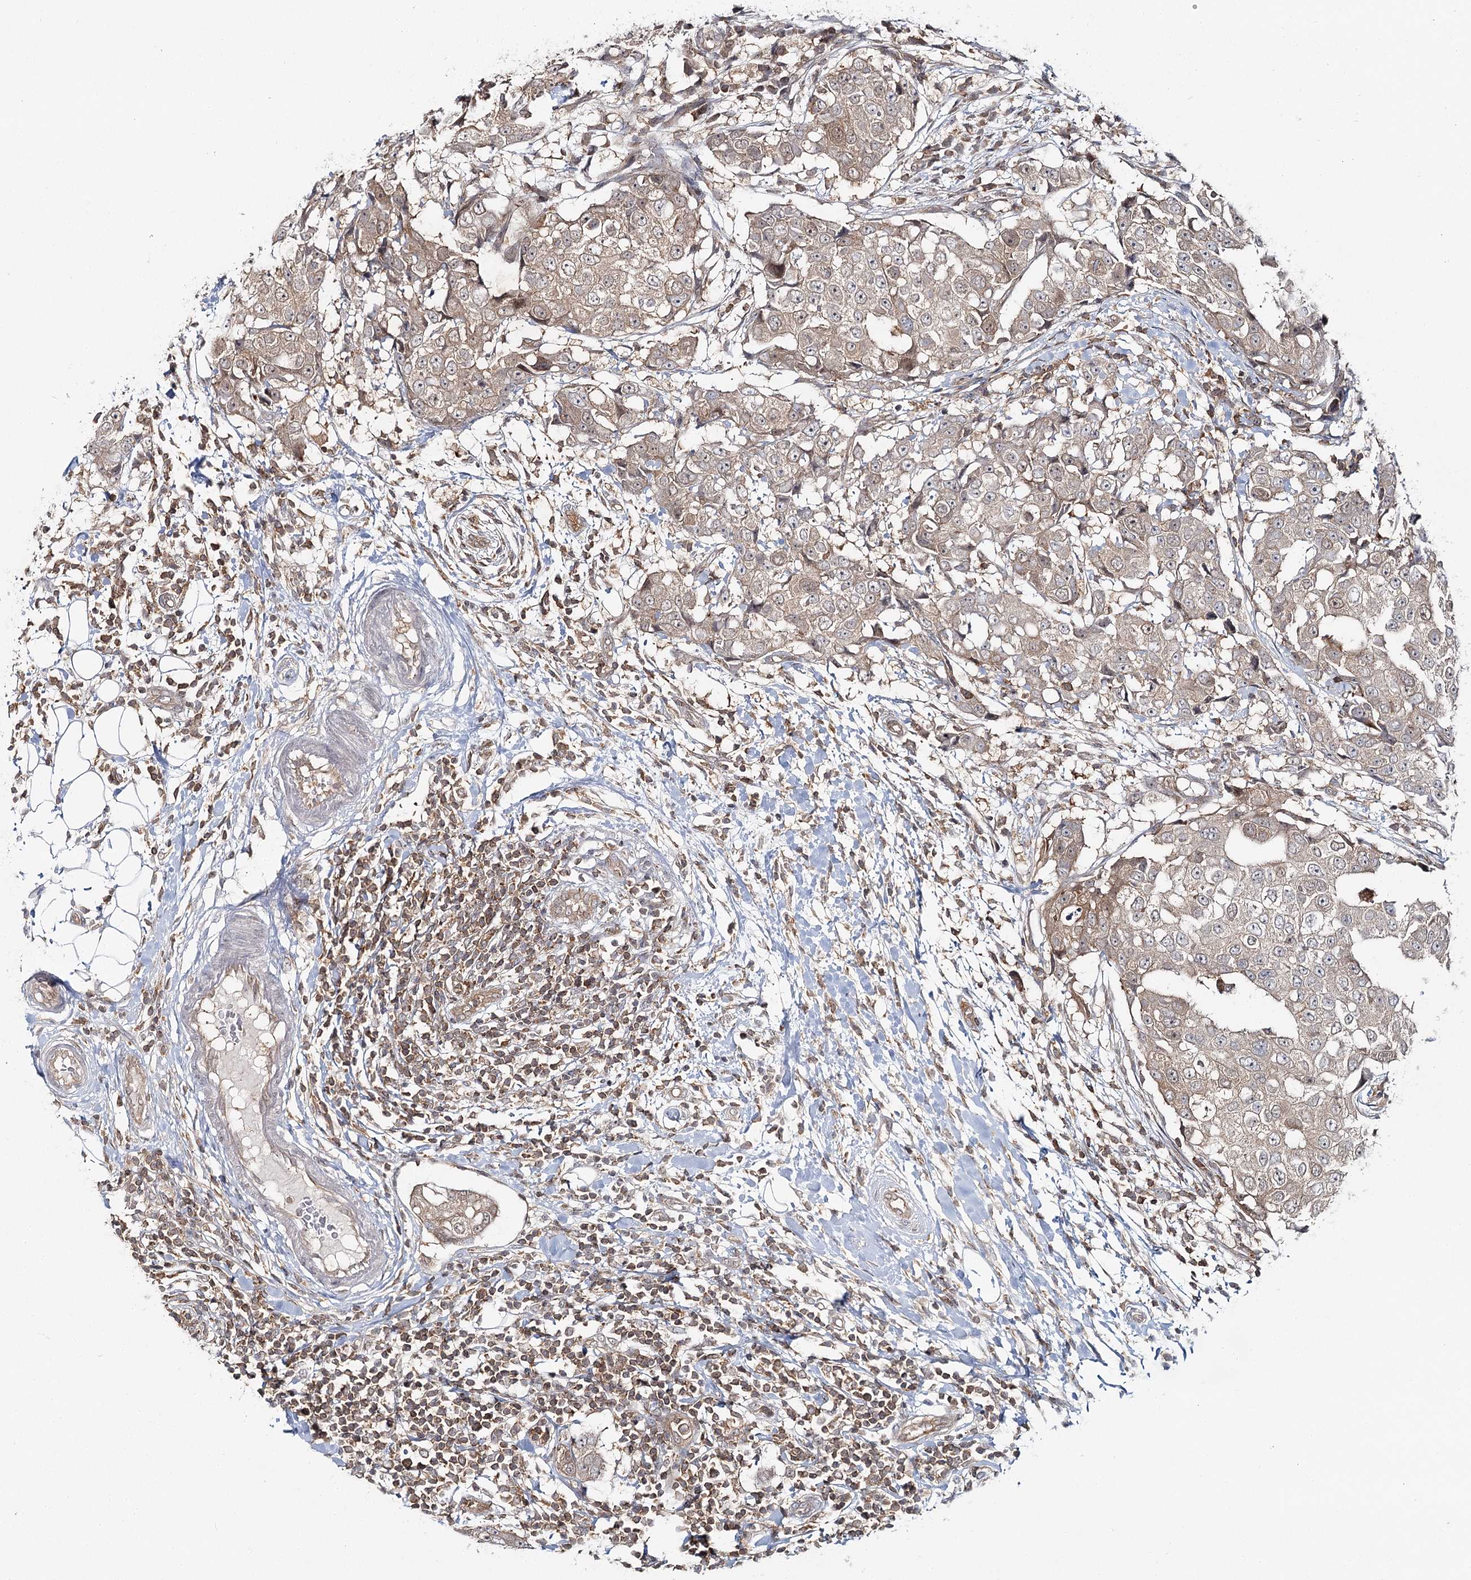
{"staining": {"intensity": "weak", "quantity": "25%-75%", "location": "cytoplasmic/membranous"}, "tissue": "breast cancer", "cell_type": "Tumor cells", "image_type": "cancer", "snomed": [{"axis": "morphology", "description": "Duct carcinoma"}, {"axis": "topography", "description": "Breast"}], "caption": "Breast cancer stained with immunohistochemistry (IHC) reveals weak cytoplasmic/membranous staining in about 25%-75% of tumor cells.", "gene": "FAM120B", "patient": {"sex": "female", "age": 27}}